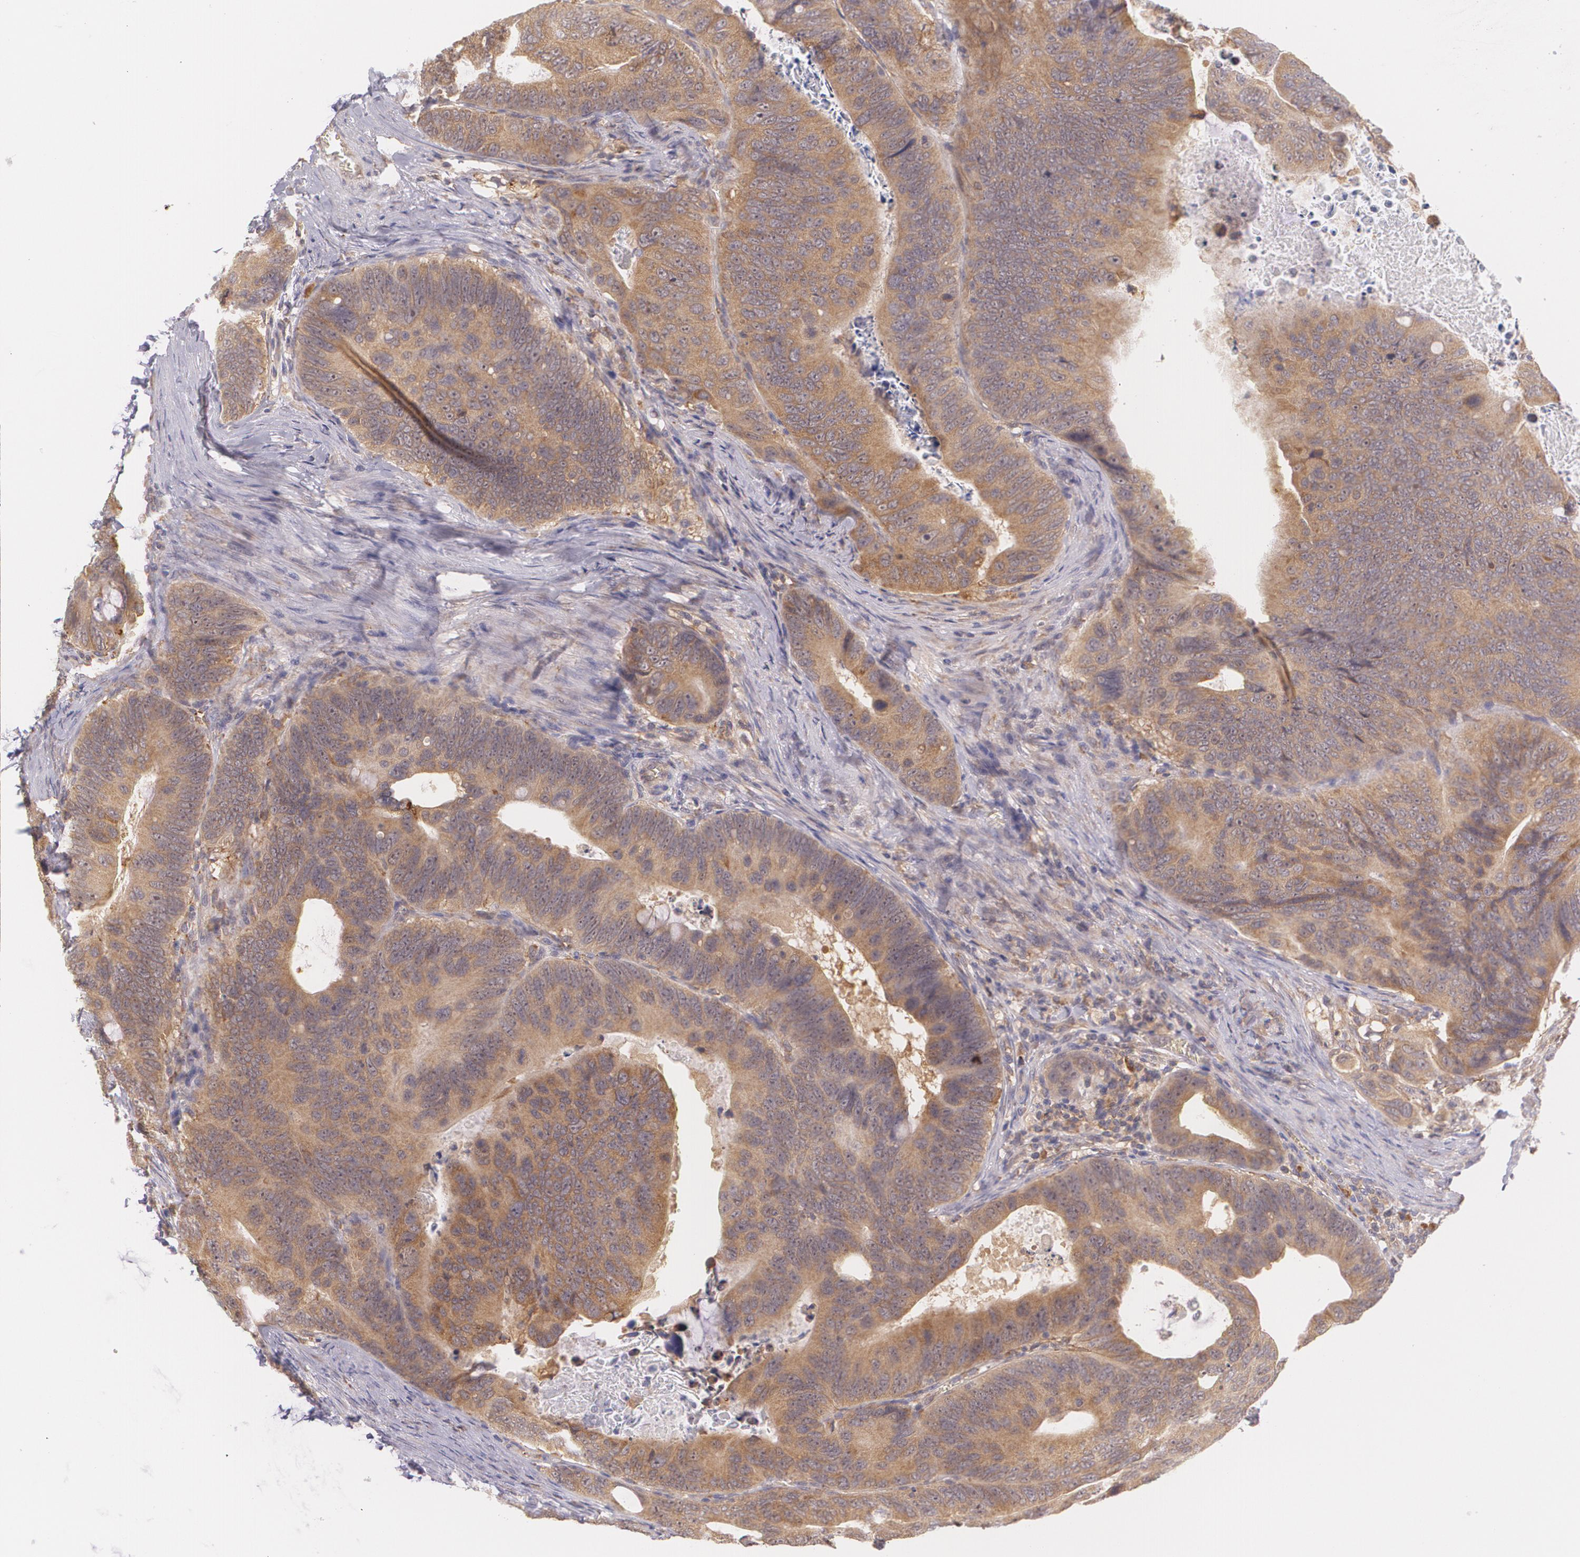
{"staining": {"intensity": "moderate", "quantity": ">75%", "location": "cytoplasmic/membranous"}, "tissue": "colorectal cancer", "cell_type": "Tumor cells", "image_type": "cancer", "snomed": [{"axis": "morphology", "description": "Adenocarcinoma, NOS"}, {"axis": "topography", "description": "Colon"}], "caption": "This is an image of immunohistochemistry (IHC) staining of colorectal cancer (adenocarcinoma), which shows moderate staining in the cytoplasmic/membranous of tumor cells.", "gene": "CCL17", "patient": {"sex": "female", "age": 55}}